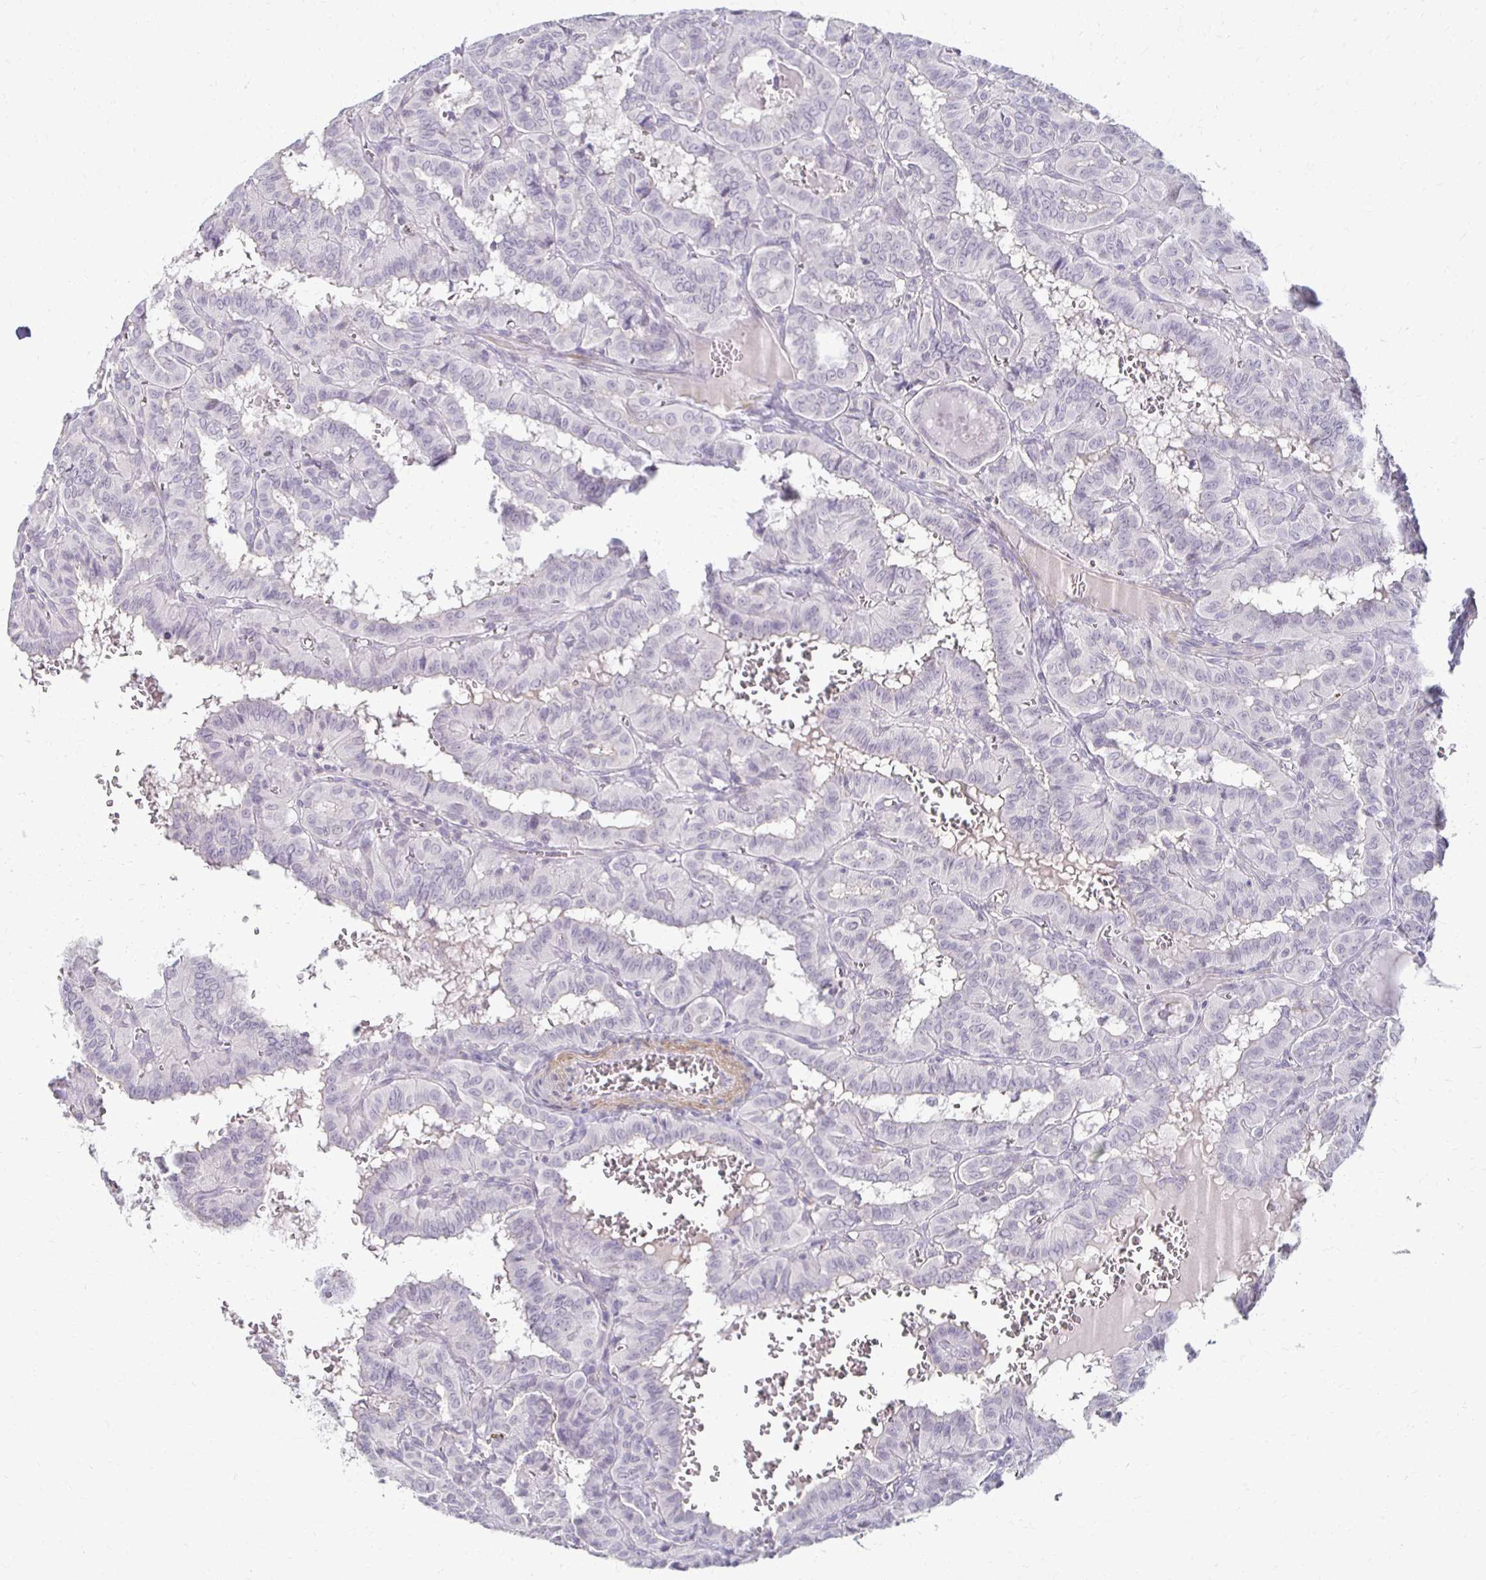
{"staining": {"intensity": "negative", "quantity": "none", "location": "none"}, "tissue": "thyroid cancer", "cell_type": "Tumor cells", "image_type": "cancer", "snomed": [{"axis": "morphology", "description": "Papillary adenocarcinoma, NOS"}, {"axis": "topography", "description": "Thyroid gland"}], "caption": "The image exhibits no staining of tumor cells in thyroid papillary adenocarcinoma.", "gene": "FOXO4", "patient": {"sex": "female", "age": 21}}